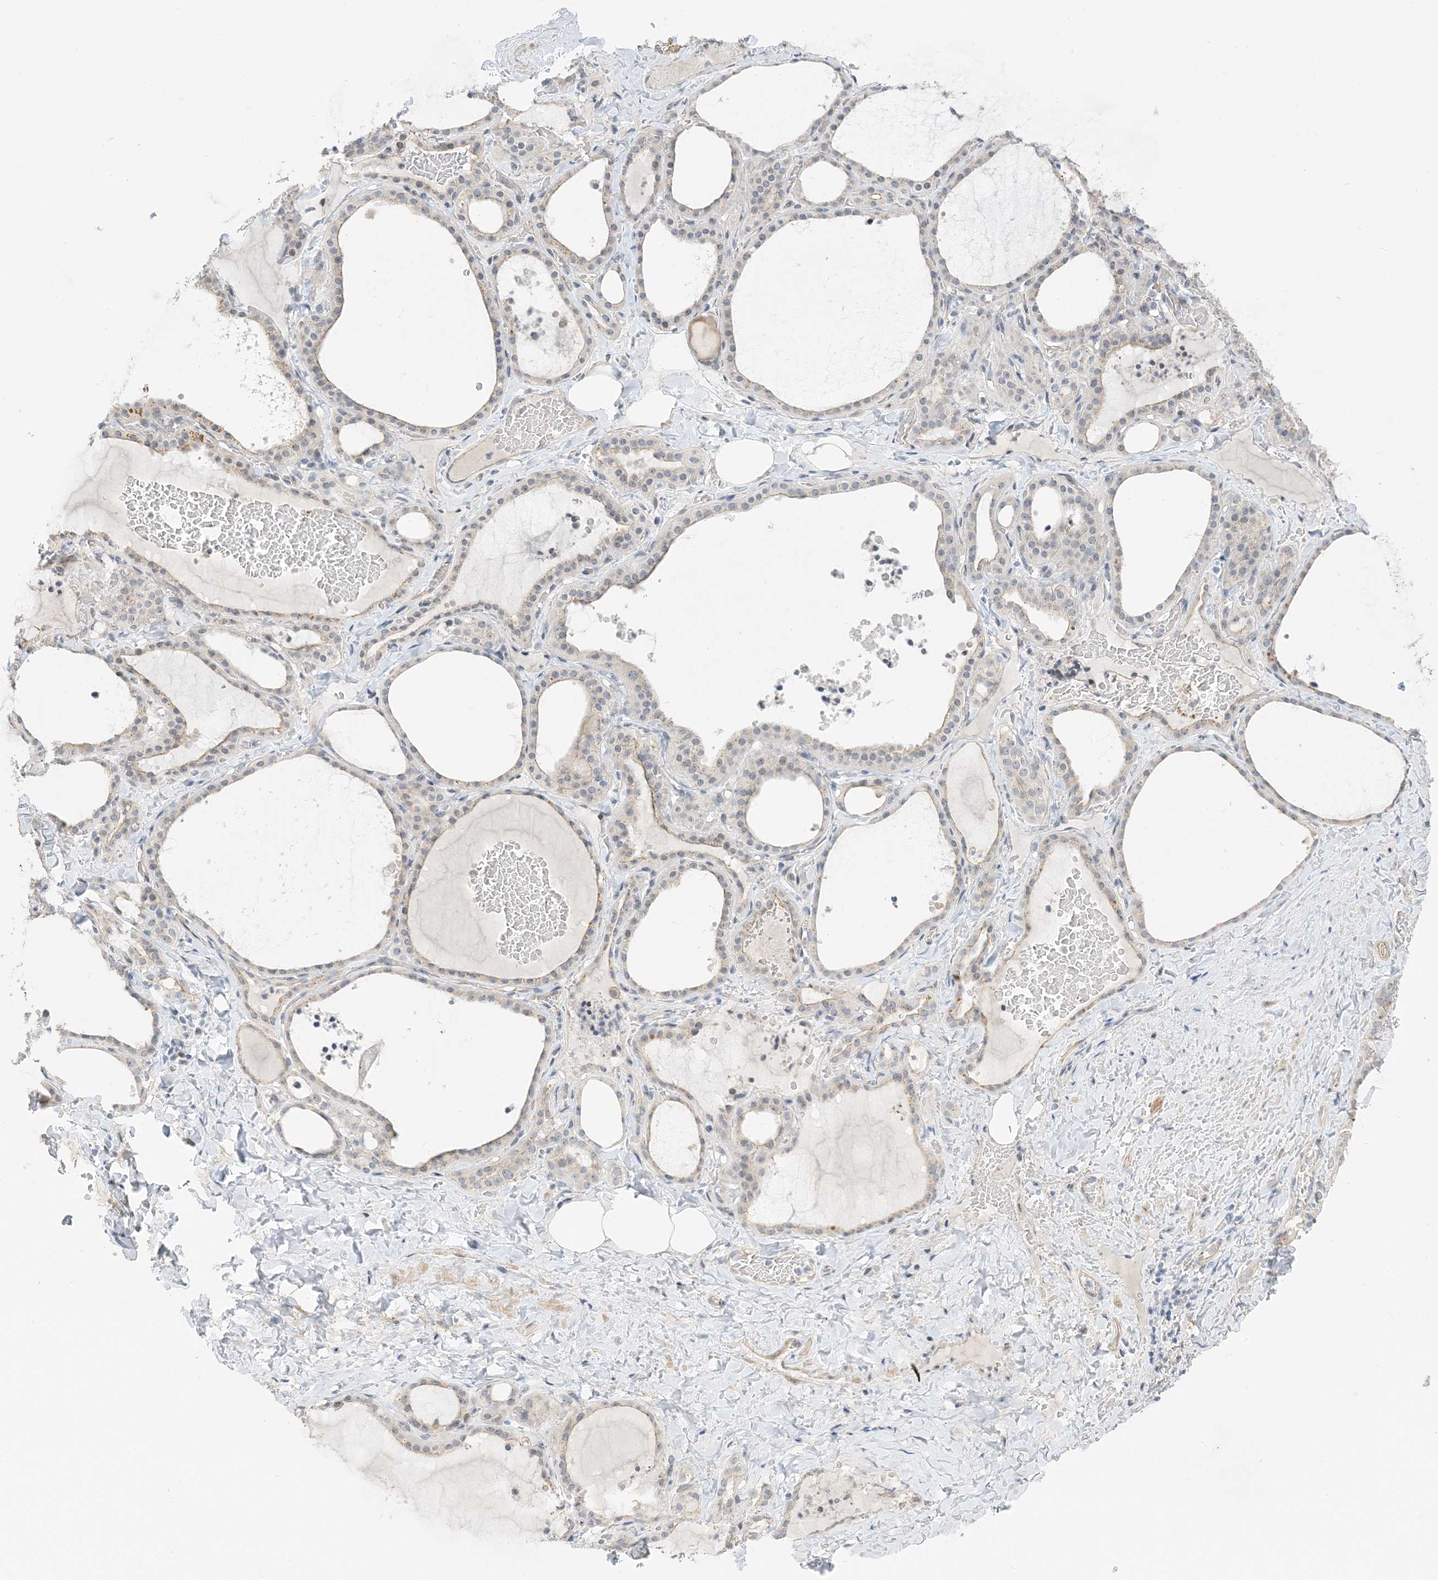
{"staining": {"intensity": "negative", "quantity": "none", "location": "none"}, "tissue": "thyroid gland", "cell_type": "Glandular cells", "image_type": "normal", "snomed": [{"axis": "morphology", "description": "Normal tissue, NOS"}, {"axis": "topography", "description": "Thyroid gland"}], "caption": "The histopathology image displays no staining of glandular cells in unremarkable thyroid gland. (Stains: DAB (3,3'-diaminobenzidine) immunohistochemistry (IHC) with hematoxylin counter stain, Microscopy: brightfield microscopy at high magnification).", "gene": "IL36B", "patient": {"sex": "female", "age": 22}}